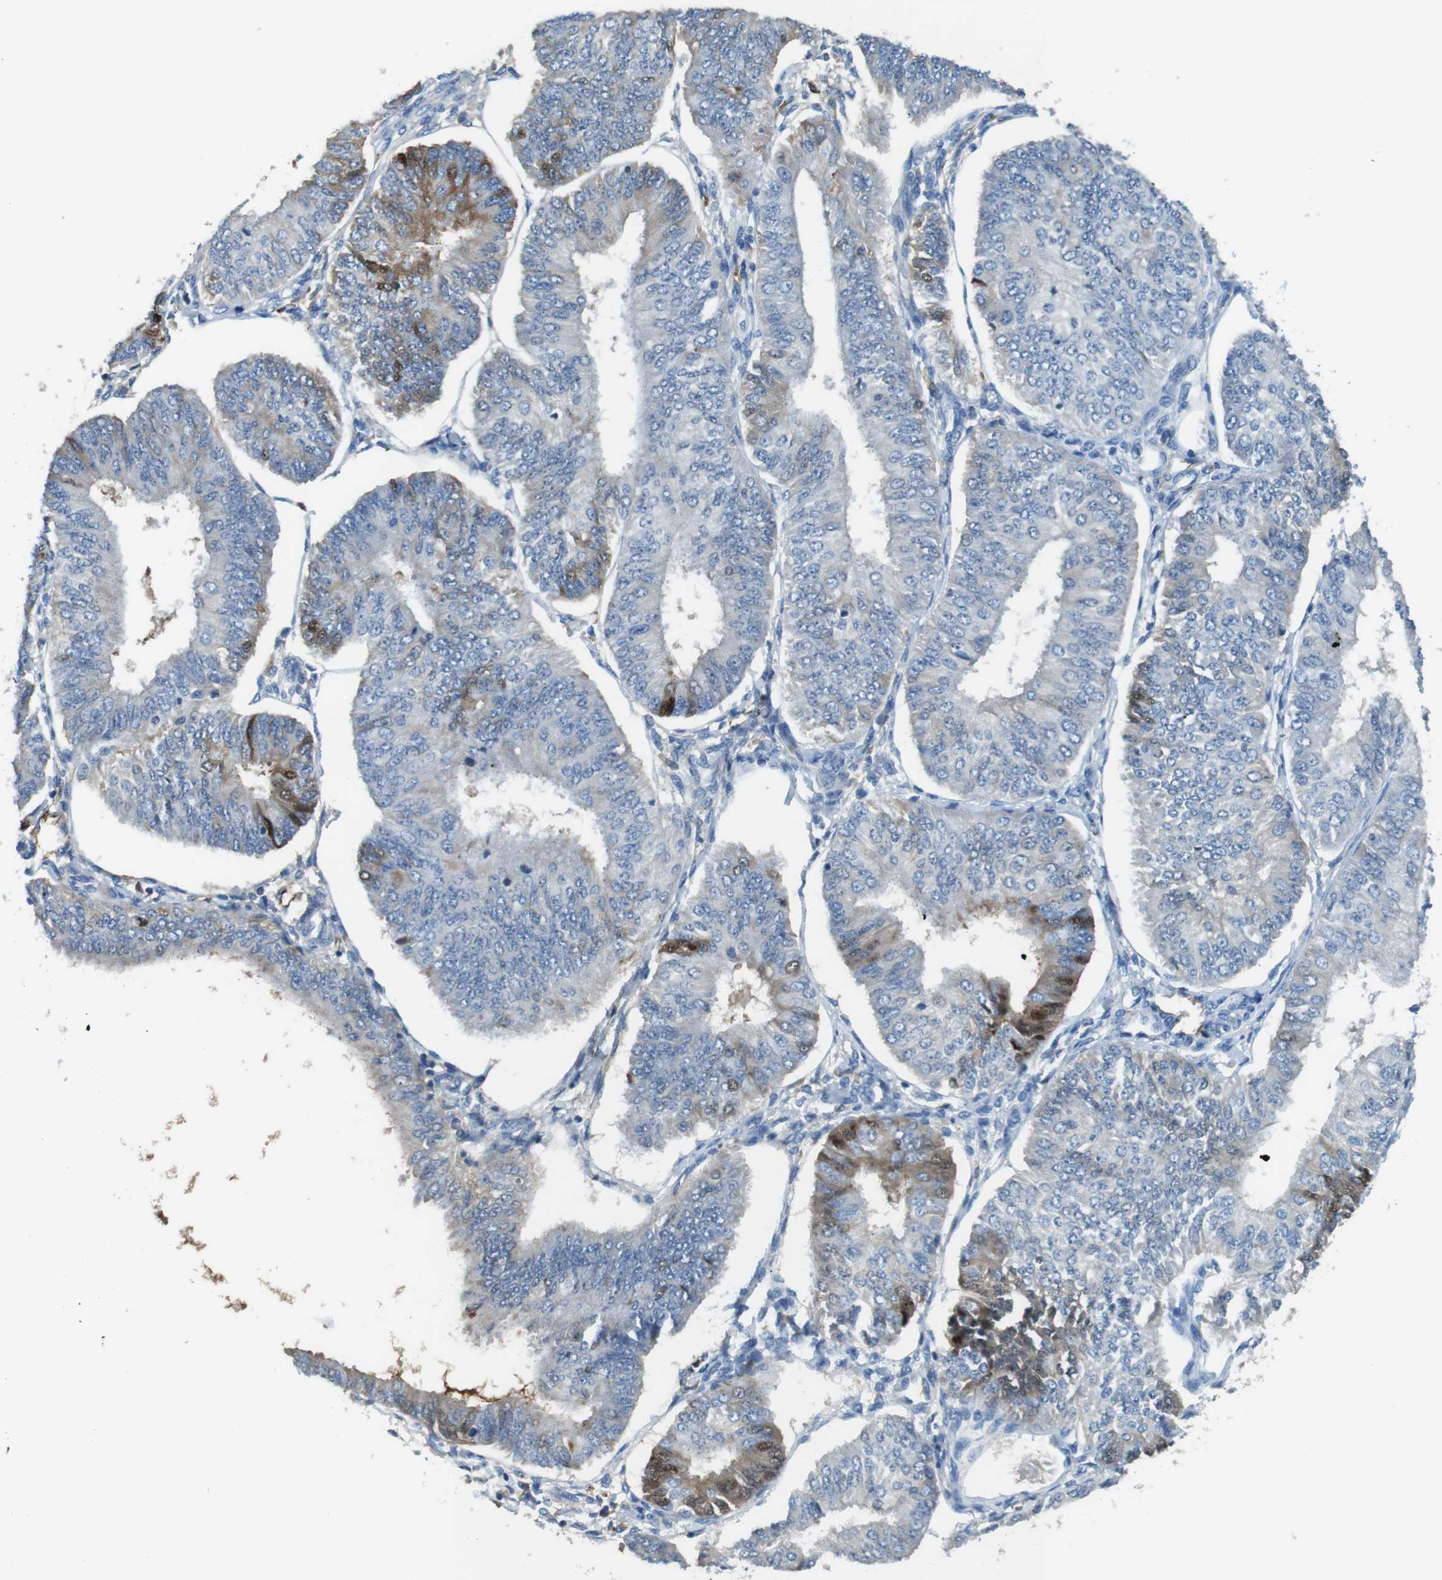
{"staining": {"intensity": "moderate", "quantity": "<25%", "location": "cytoplasmic/membranous,nuclear"}, "tissue": "endometrial cancer", "cell_type": "Tumor cells", "image_type": "cancer", "snomed": [{"axis": "morphology", "description": "Adenocarcinoma, NOS"}, {"axis": "topography", "description": "Endometrium"}], "caption": "Human endometrial adenocarcinoma stained with a protein marker reveals moderate staining in tumor cells.", "gene": "TMPRSS15", "patient": {"sex": "female", "age": 58}}